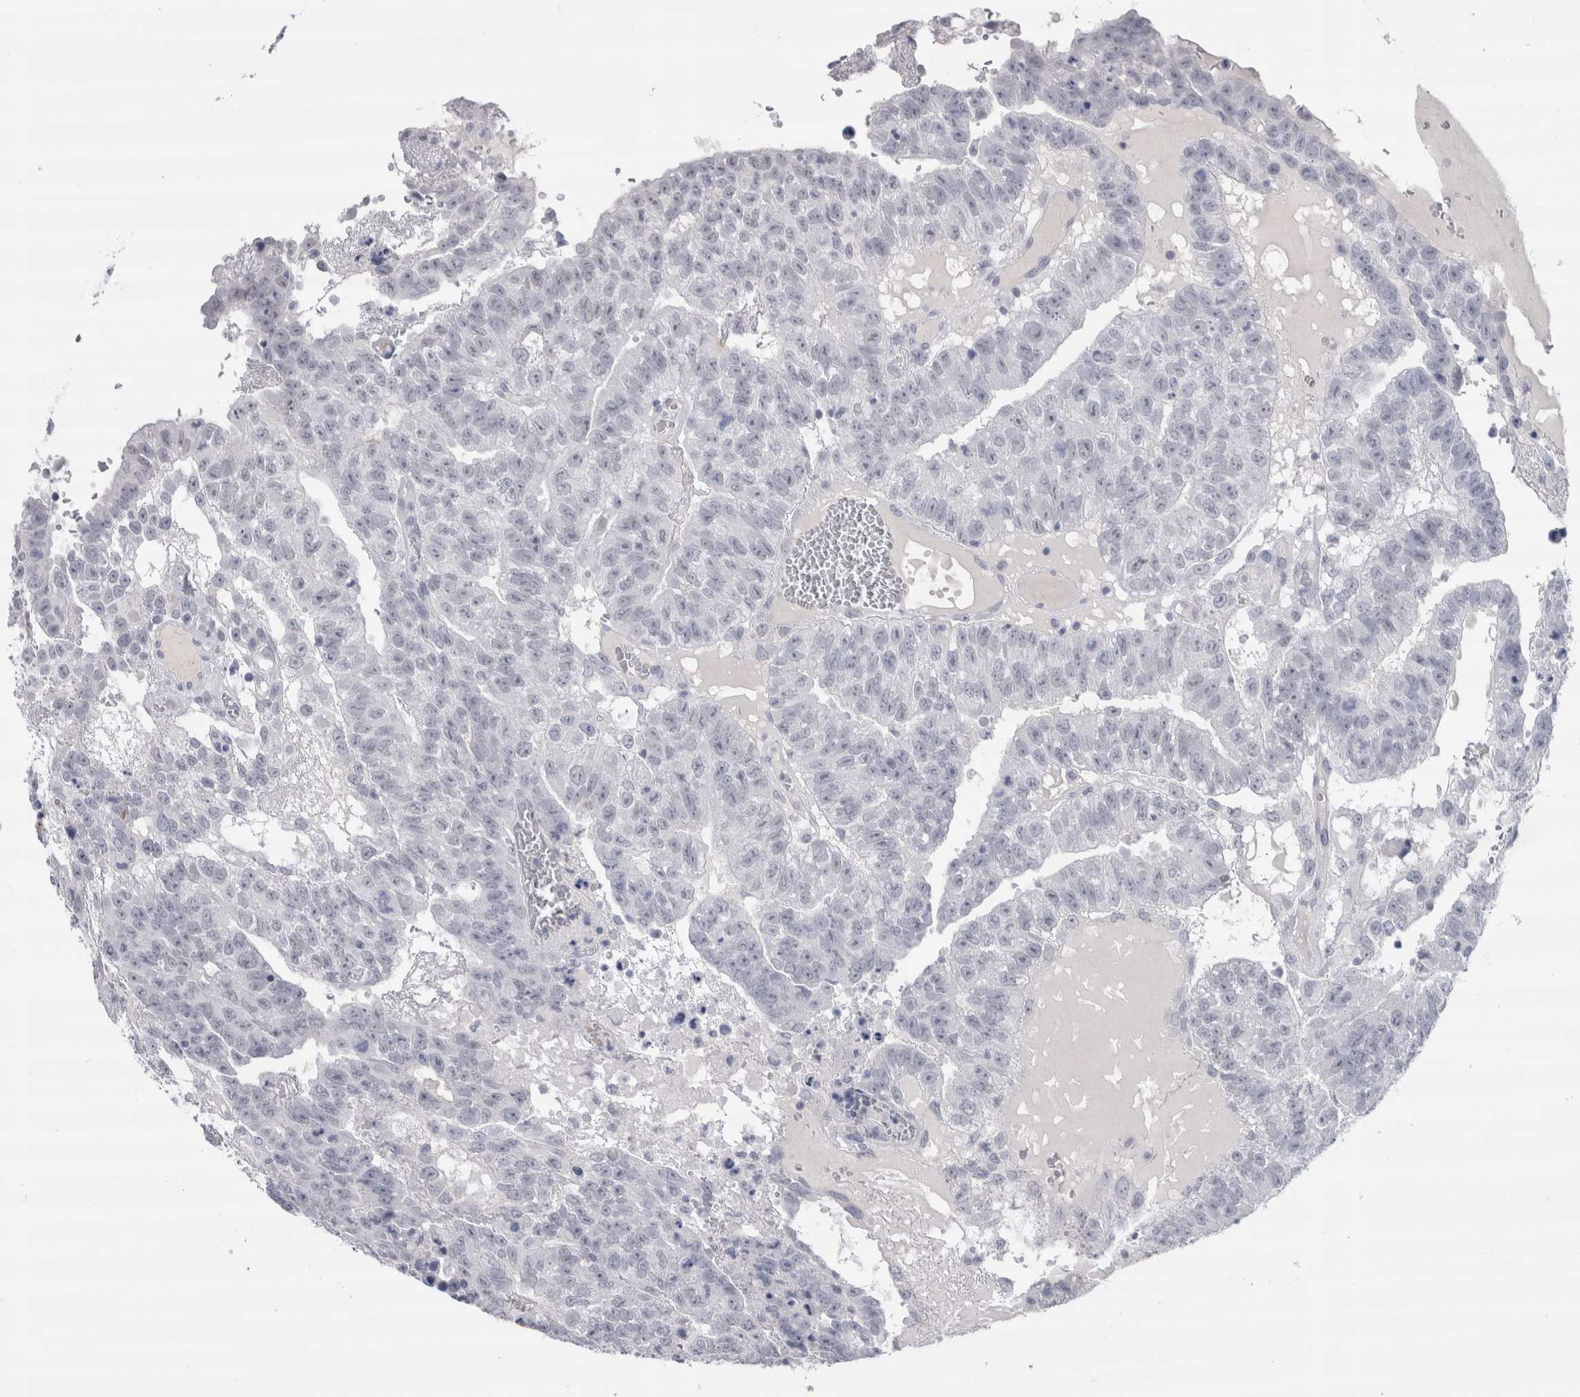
{"staining": {"intensity": "negative", "quantity": "none", "location": "none"}, "tissue": "testis cancer", "cell_type": "Tumor cells", "image_type": "cancer", "snomed": [{"axis": "morphology", "description": "Seminoma, NOS"}, {"axis": "morphology", "description": "Carcinoma, Embryonal, NOS"}, {"axis": "topography", "description": "Testis"}], "caption": "Micrograph shows no protein staining in tumor cells of testis cancer (embryonal carcinoma) tissue.", "gene": "CDH17", "patient": {"sex": "male", "age": 52}}